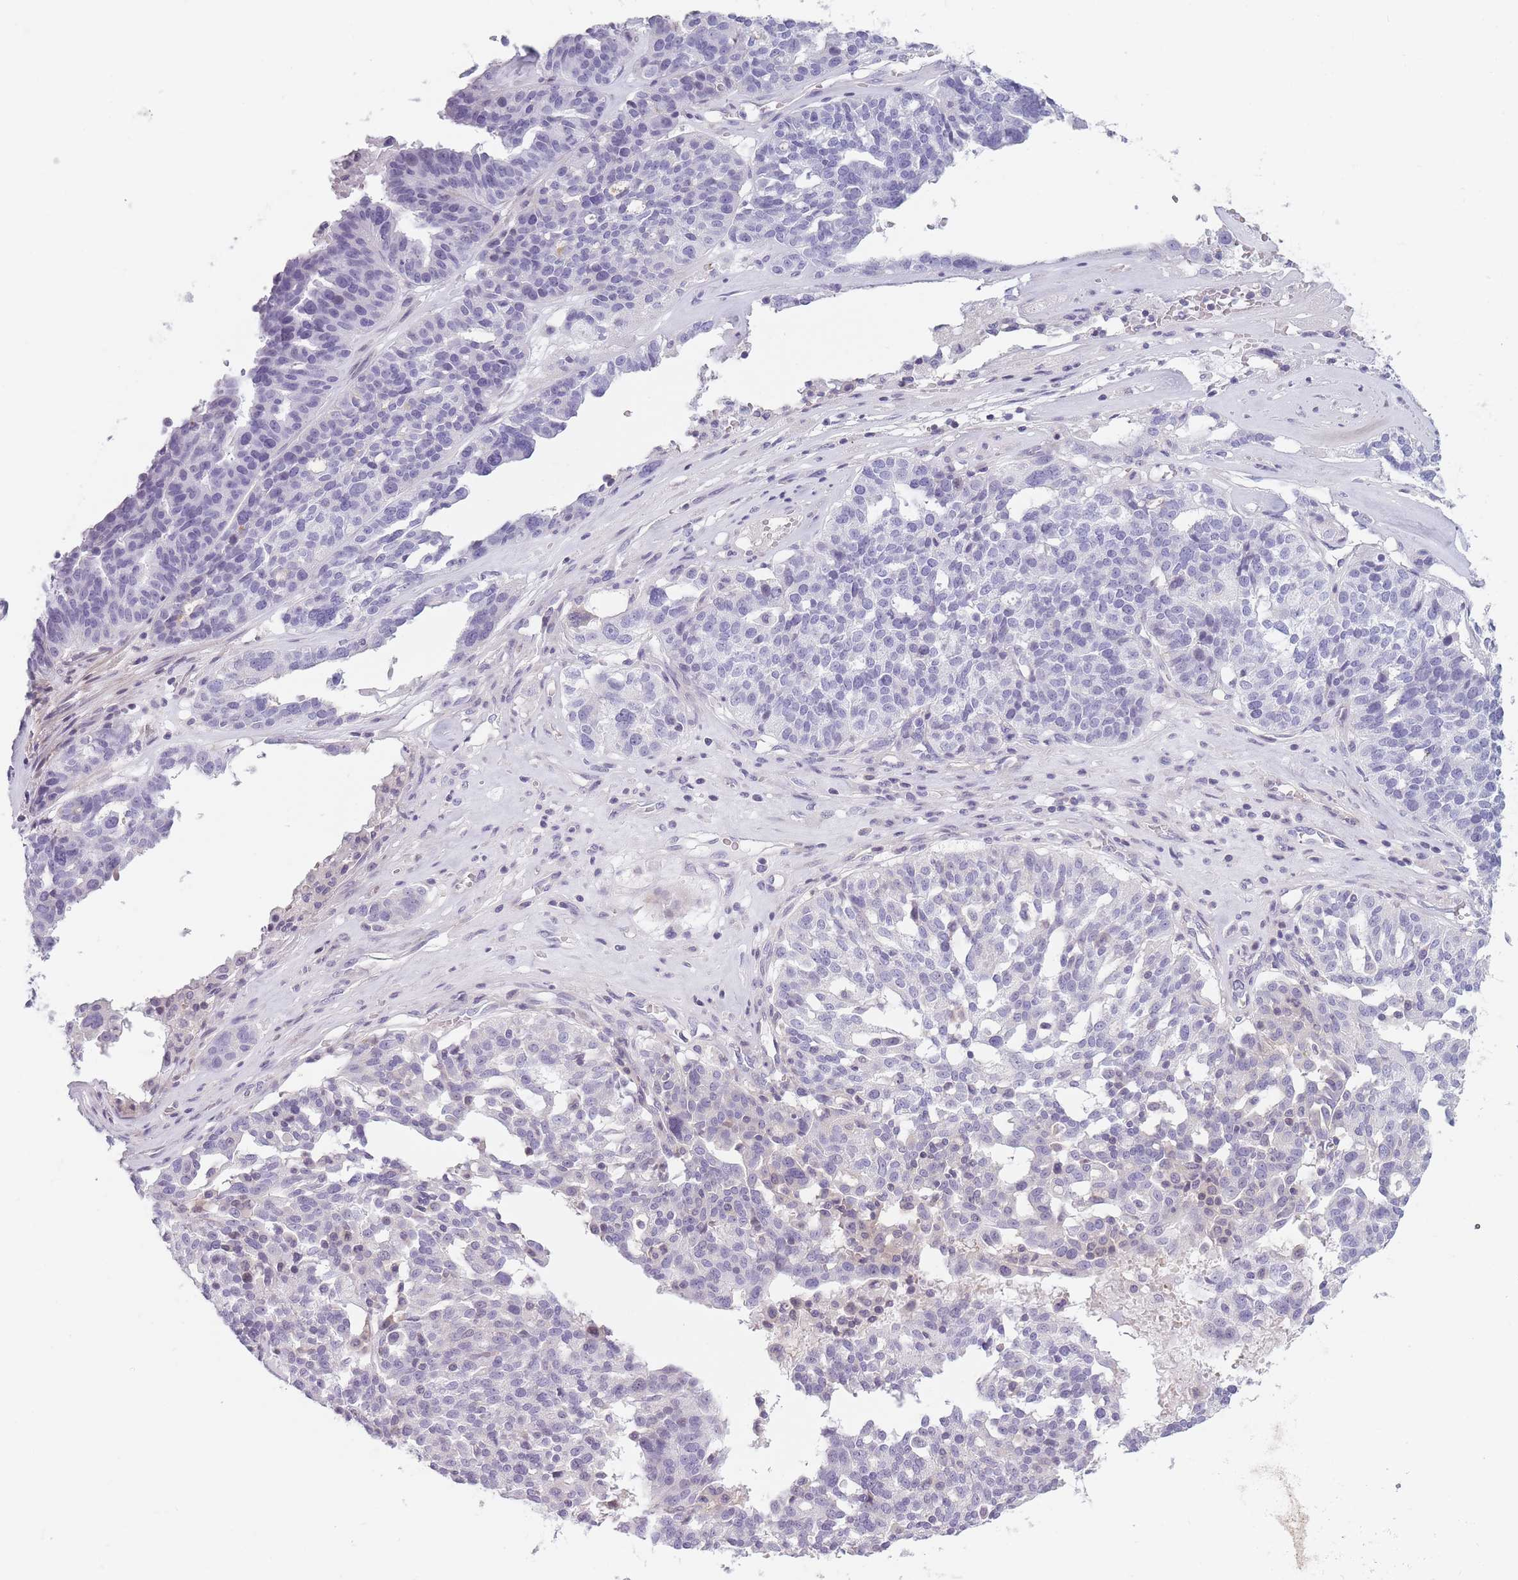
{"staining": {"intensity": "negative", "quantity": "none", "location": "none"}, "tissue": "ovarian cancer", "cell_type": "Tumor cells", "image_type": "cancer", "snomed": [{"axis": "morphology", "description": "Cystadenocarcinoma, serous, NOS"}, {"axis": "topography", "description": "Ovary"}], "caption": "An image of human ovarian serous cystadenocarcinoma is negative for staining in tumor cells.", "gene": "GGT1", "patient": {"sex": "female", "age": 59}}